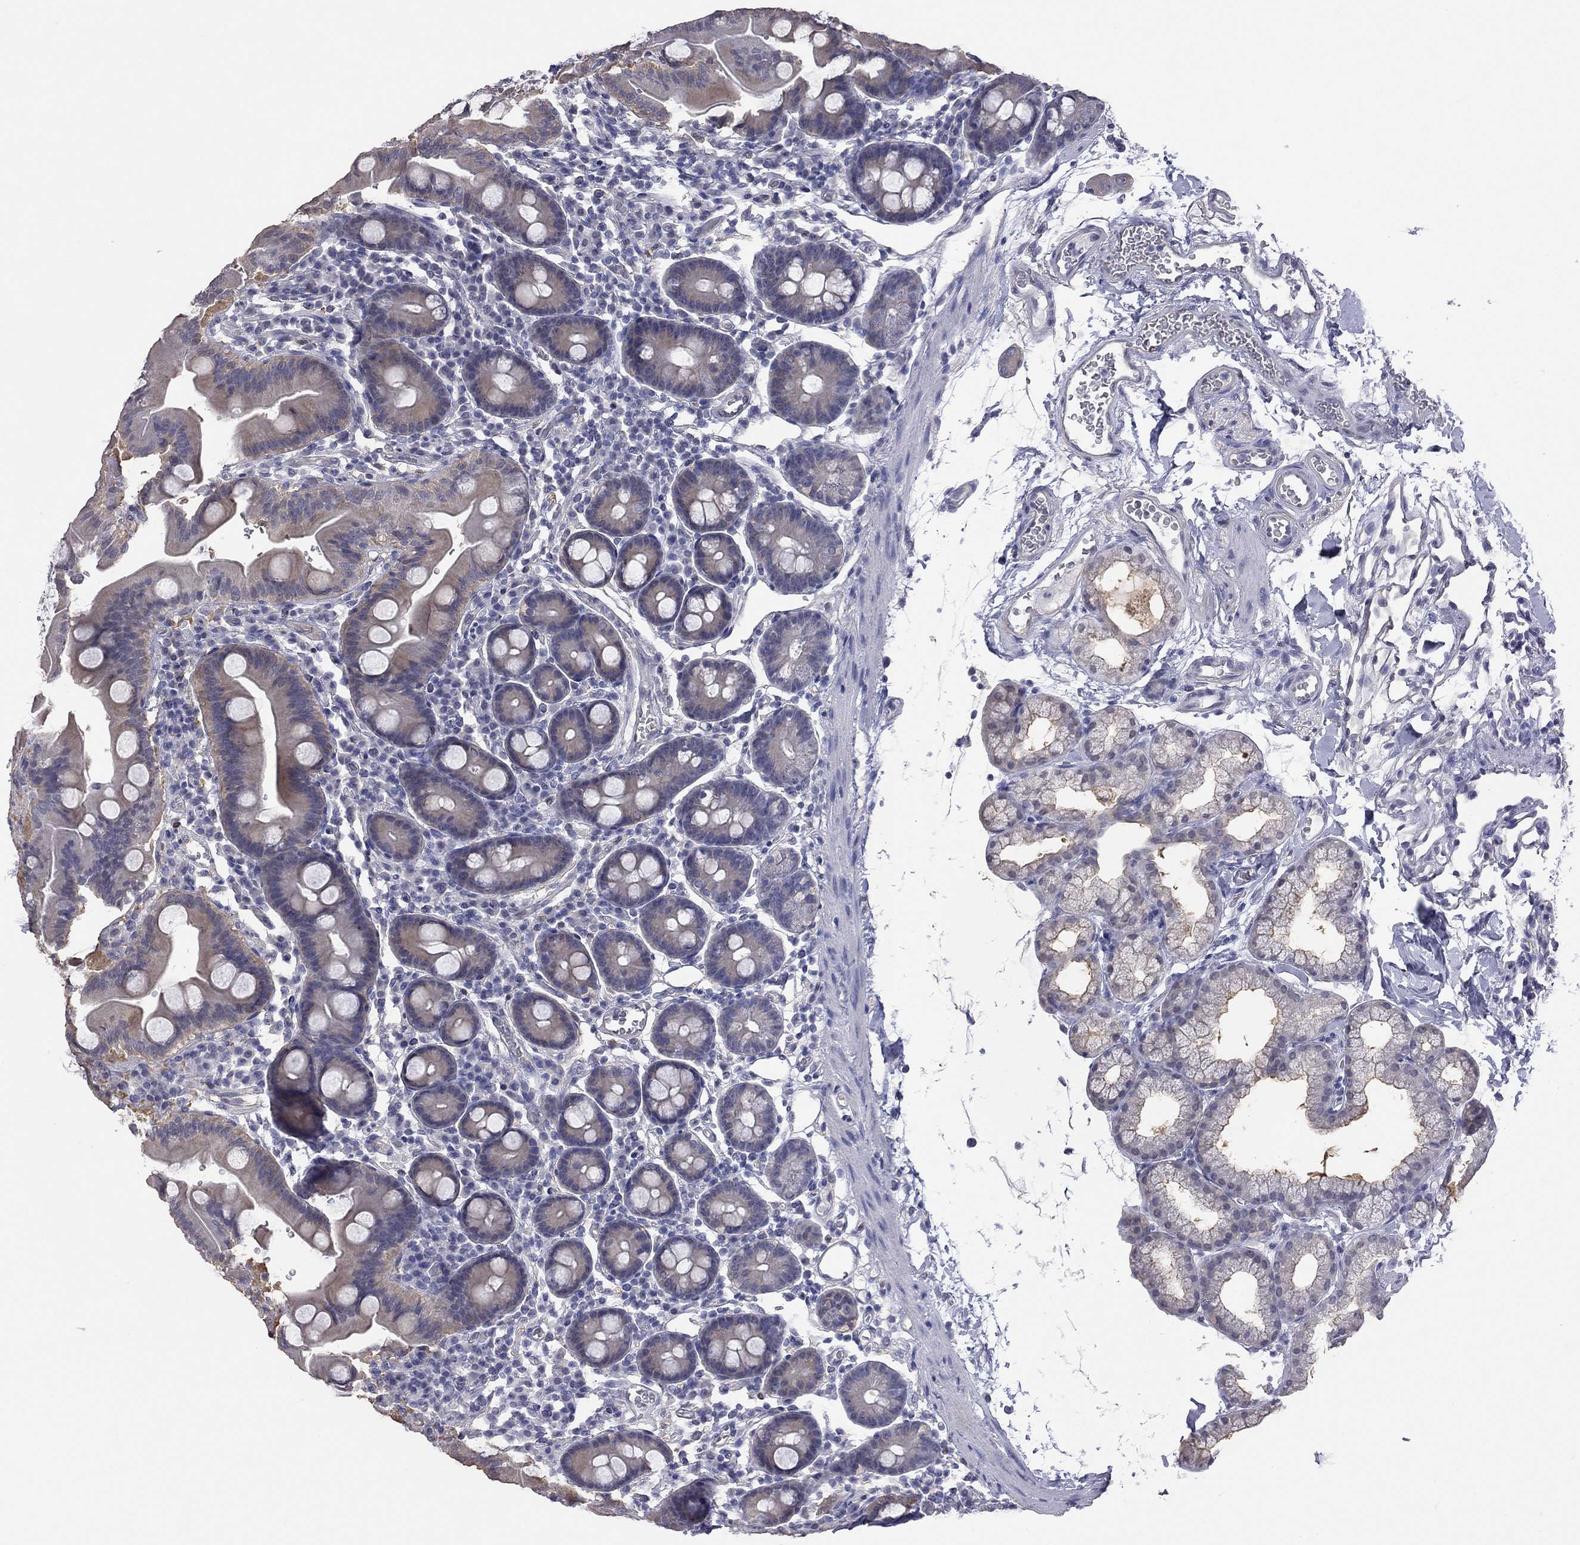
{"staining": {"intensity": "weak", "quantity": "25%-75%", "location": "cytoplasmic/membranous"}, "tissue": "duodenum", "cell_type": "Glandular cells", "image_type": "normal", "snomed": [{"axis": "morphology", "description": "Normal tissue, NOS"}, {"axis": "topography", "description": "Duodenum"}], "caption": "Glandular cells reveal low levels of weak cytoplasmic/membranous expression in about 25%-75% of cells in benign duodenum.", "gene": "HYLS1", "patient": {"sex": "male", "age": 59}}